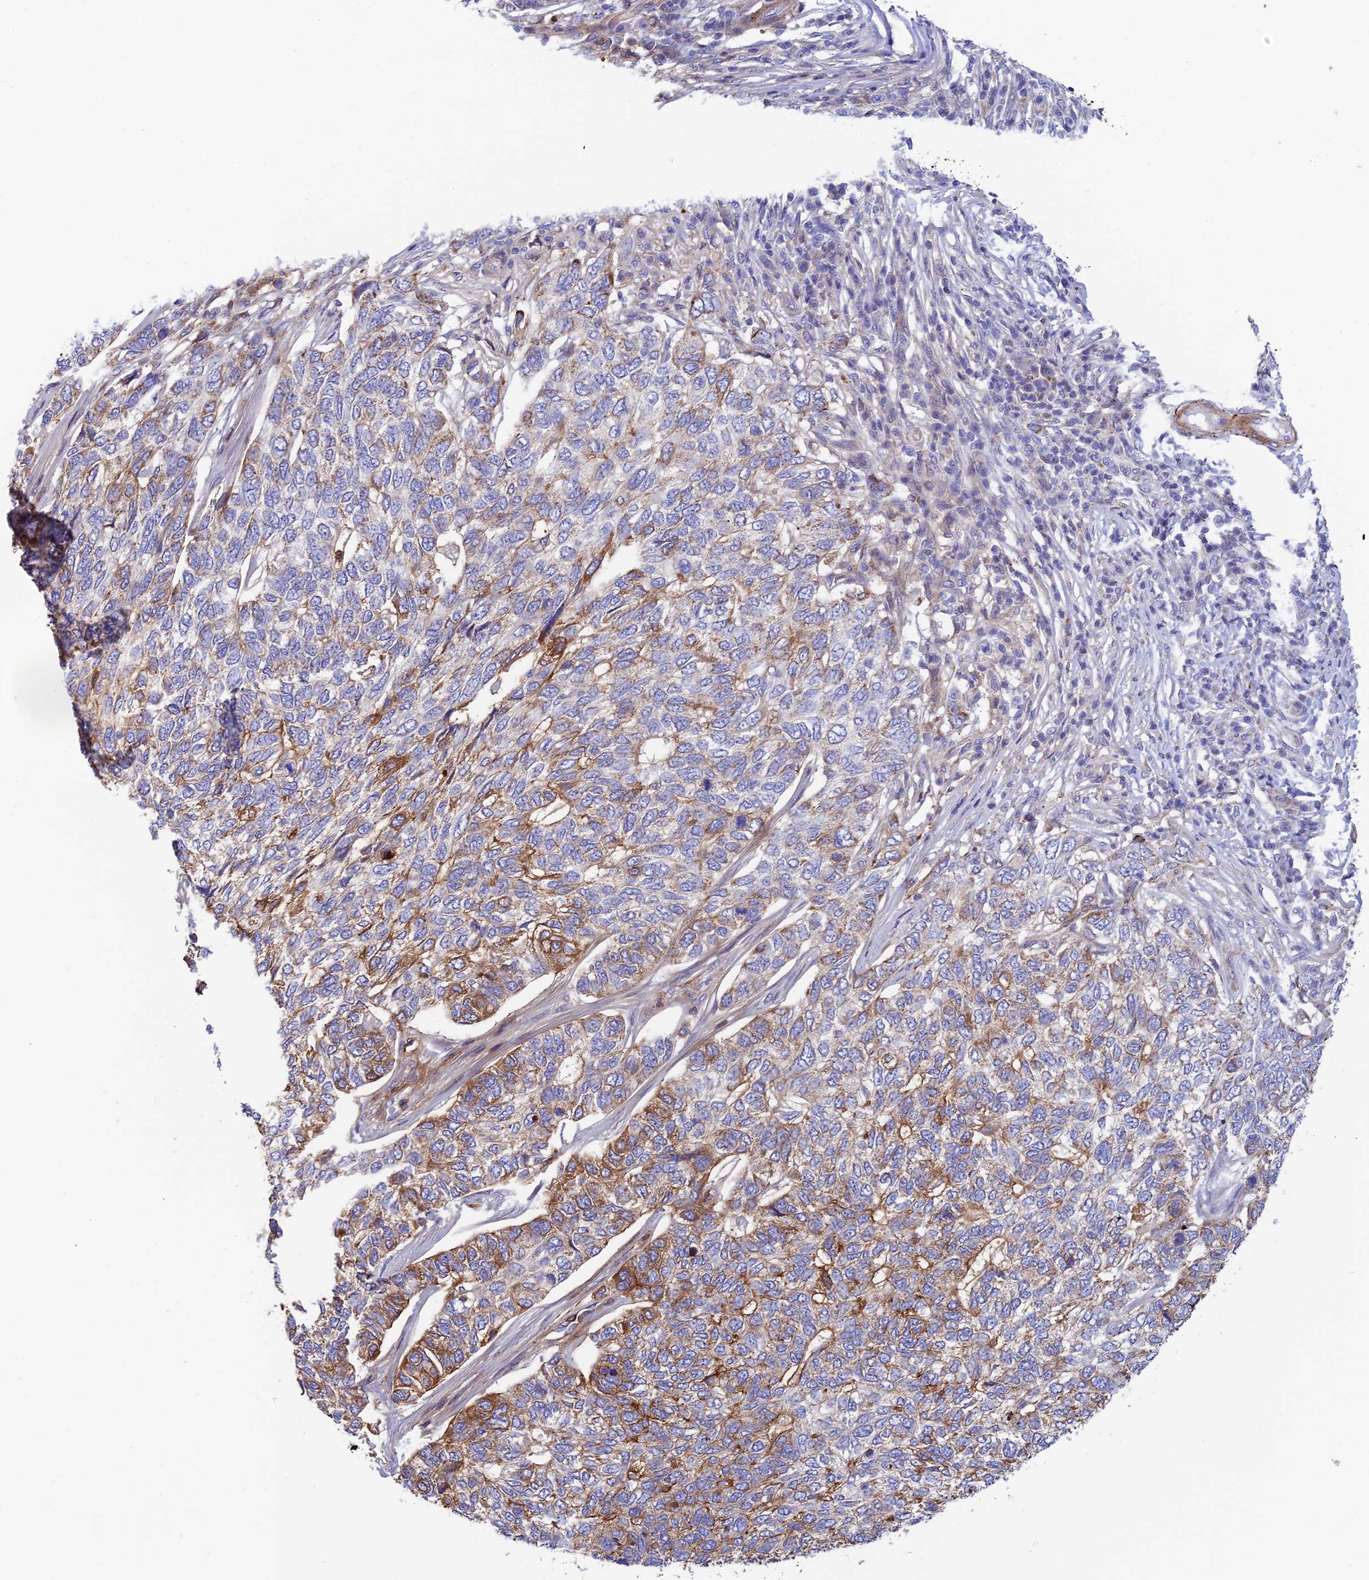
{"staining": {"intensity": "moderate", "quantity": "25%-75%", "location": "cytoplasmic/membranous"}, "tissue": "skin cancer", "cell_type": "Tumor cells", "image_type": "cancer", "snomed": [{"axis": "morphology", "description": "Basal cell carcinoma"}, {"axis": "topography", "description": "Skin"}], "caption": "The photomicrograph exhibits immunohistochemical staining of skin basal cell carcinoma. There is moderate cytoplasmic/membranous positivity is seen in about 25%-75% of tumor cells. The protein is stained brown, and the nuclei are stained in blue (DAB (3,3'-diaminobenzidine) IHC with brightfield microscopy, high magnification).", "gene": "CSPG4", "patient": {"sex": "female", "age": 65}}